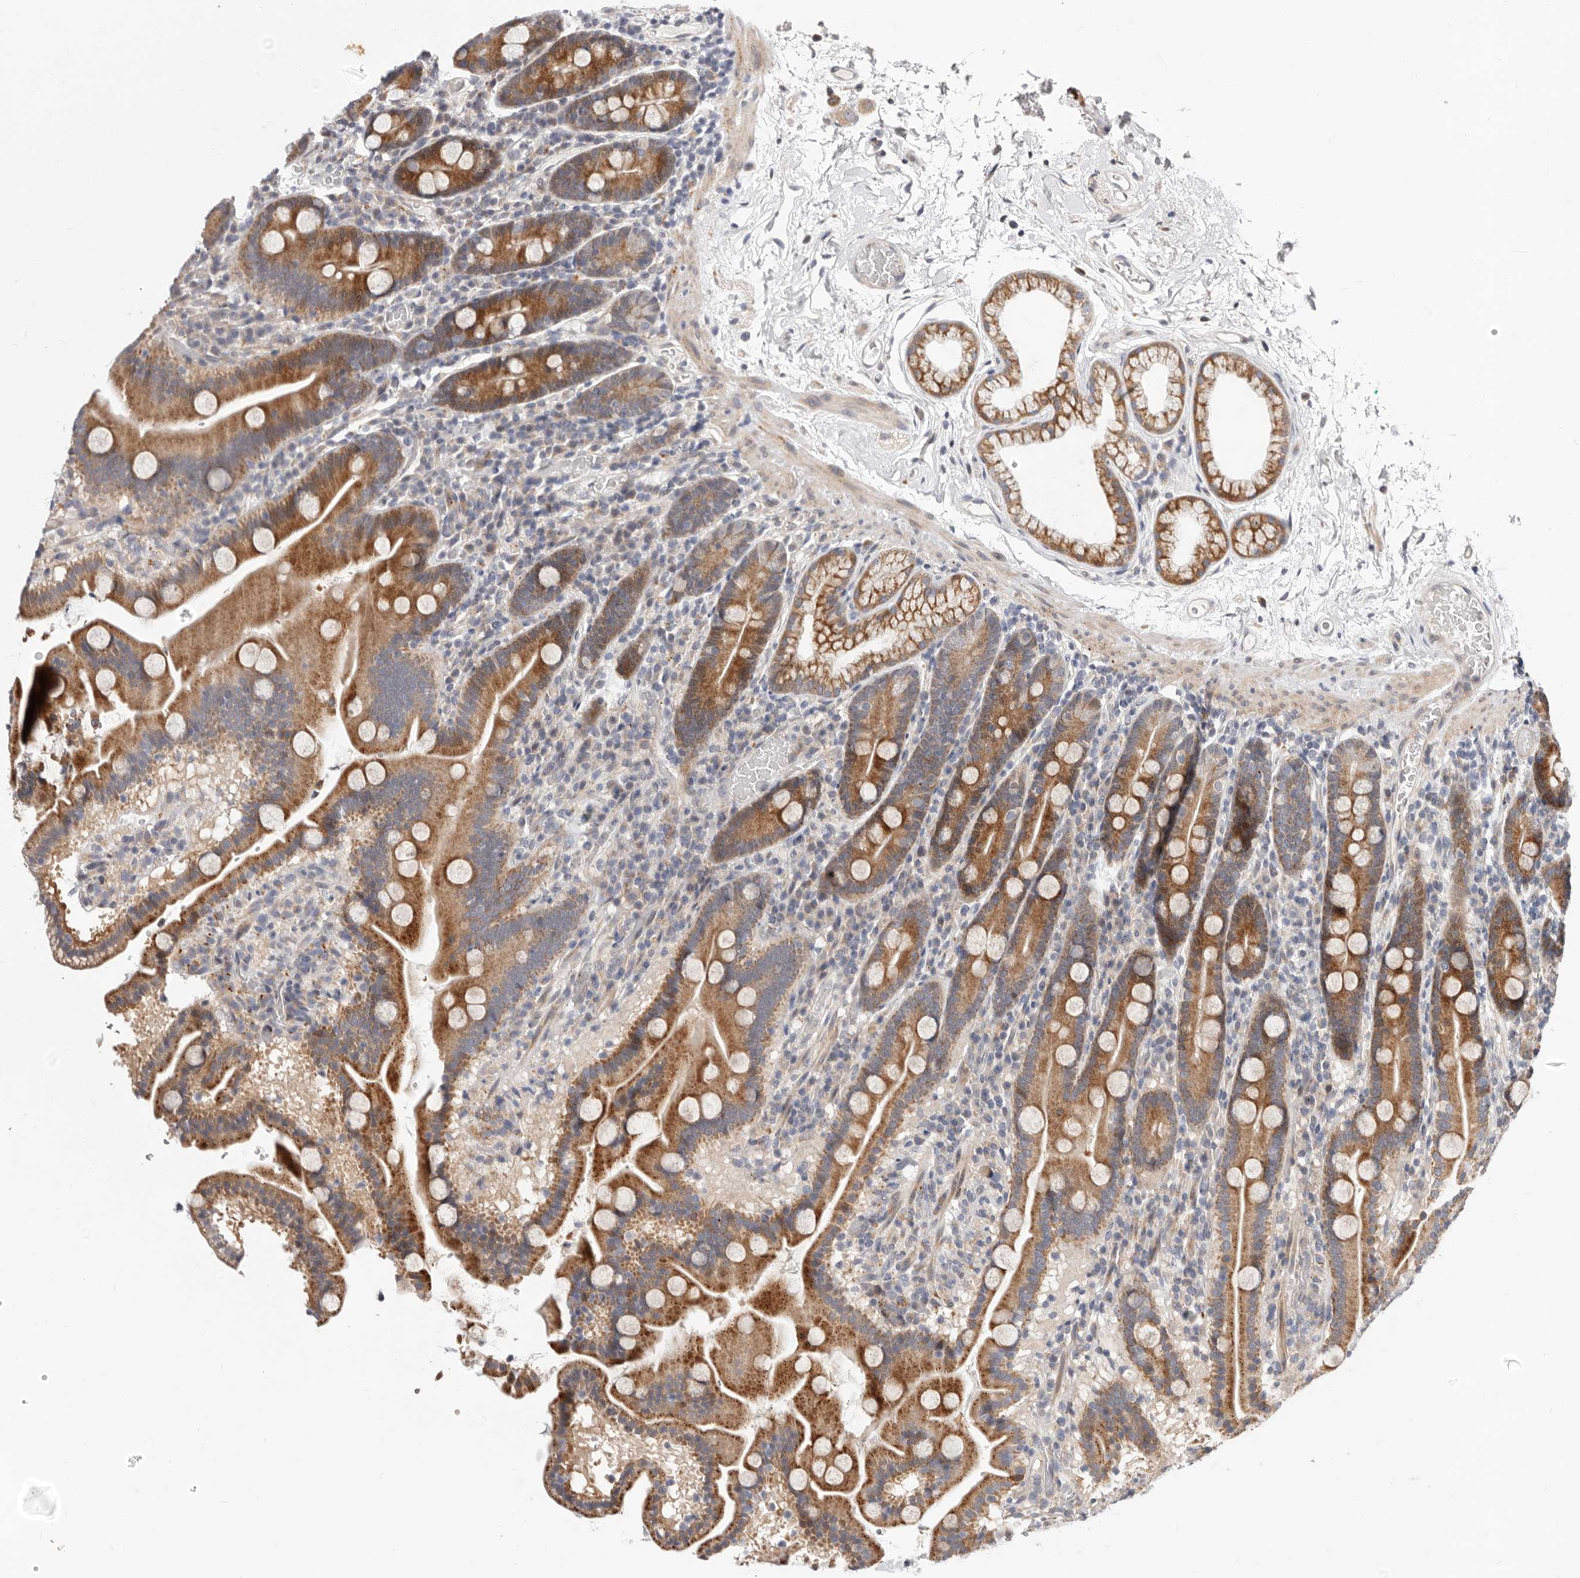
{"staining": {"intensity": "moderate", "quantity": ">75%", "location": "cytoplasmic/membranous"}, "tissue": "duodenum", "cell_type": "Glandular cells", "image_type": "normal", "snomed": [{"axis": "morphology", "description": "Normal tissue, NOS"}, {"axis": "topography", "description": "Duodenum"}], "caption": "A medium amount of moderate cytoplasmic/membranous expression is present in about >75% of glandular cells in benign duodenum. Using DAB (3,3'-diaminobenzidine) (brown) and hematoxylin (blue) stains, captured at high magnification using brightfield microscopy.", "gene": "TOR3A", "patient": {"sex": "male", "age": 55}}